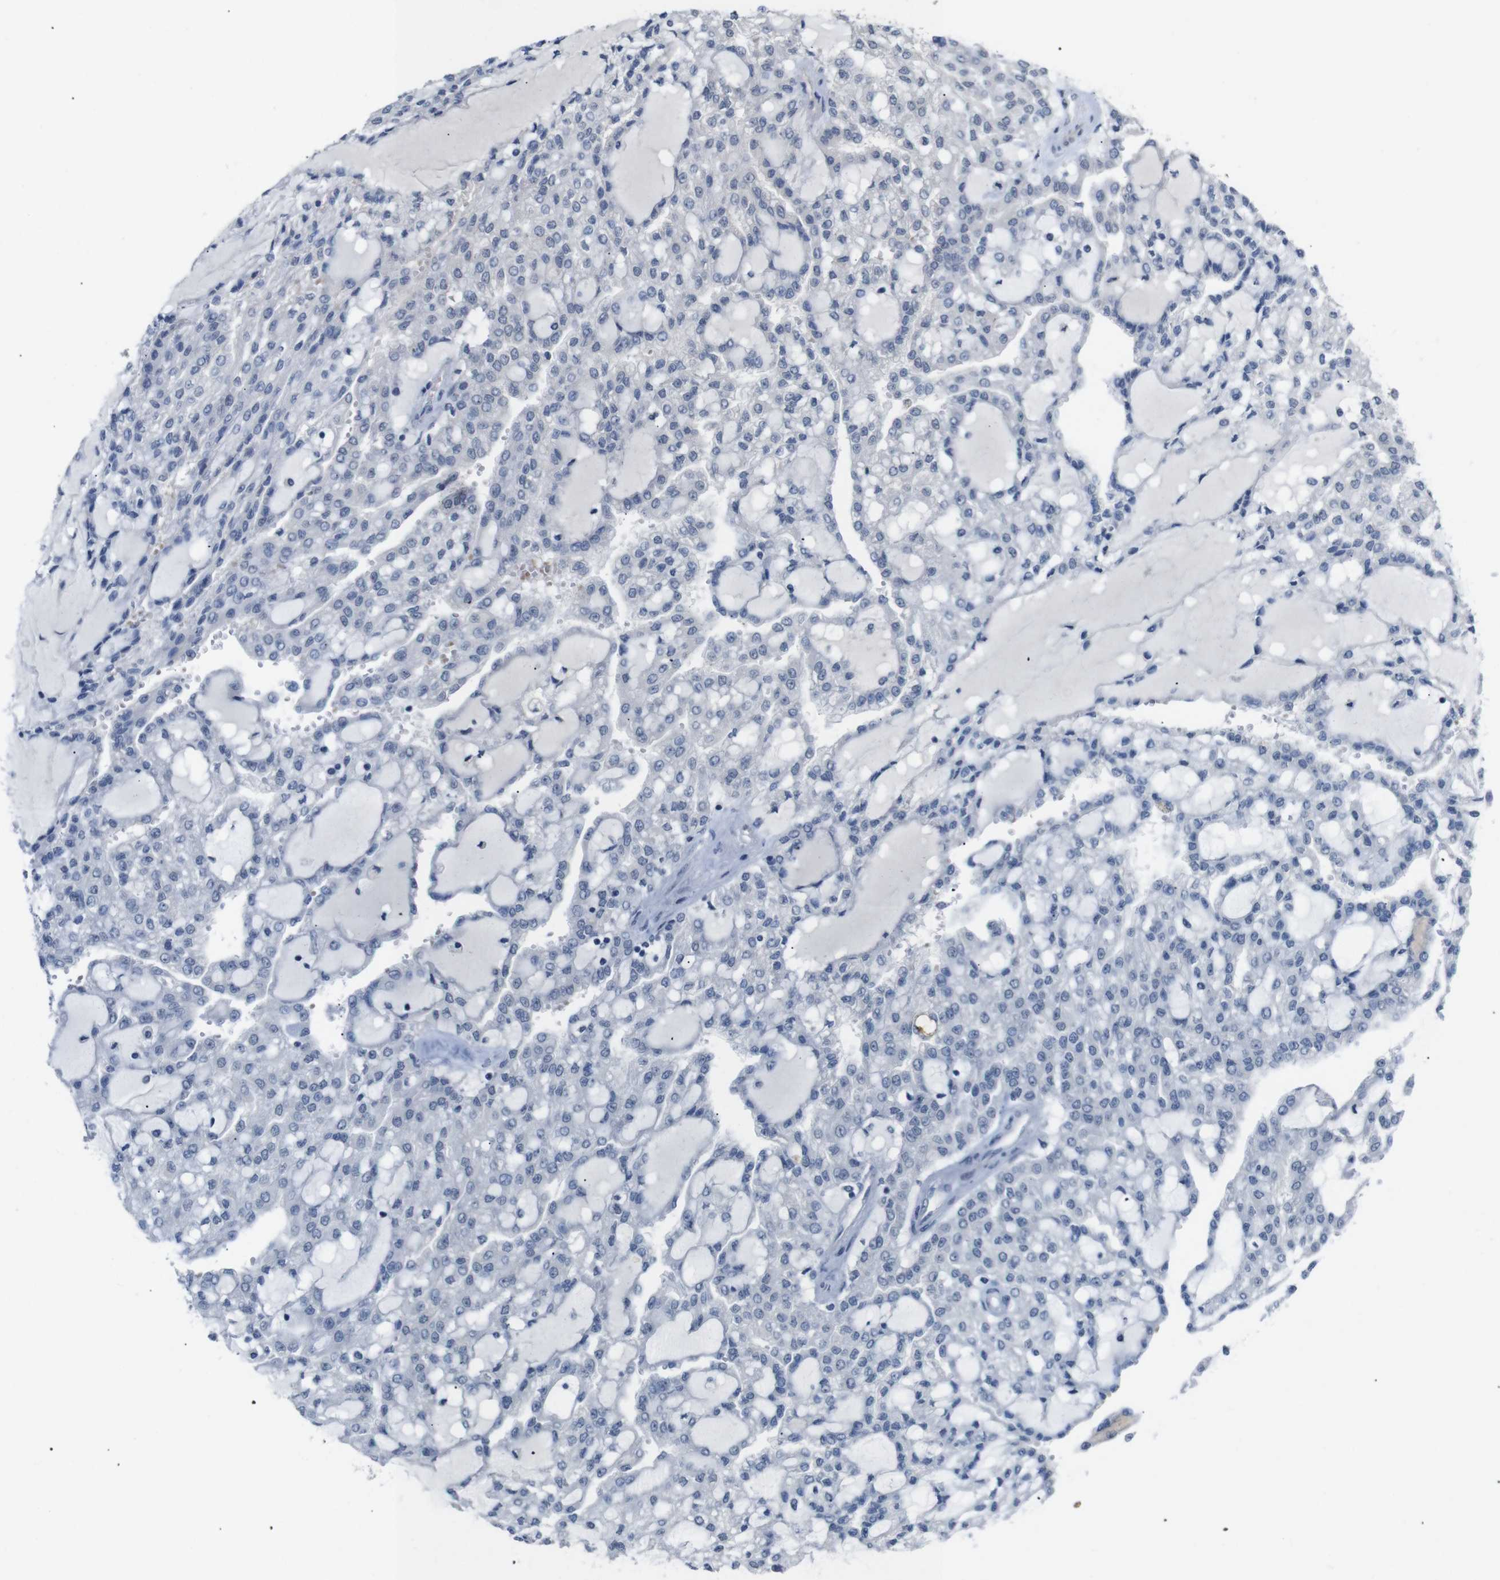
{"staining": {"intensity": "negative", "quantity": "none", "location": "none"}, "tissue": "renal cancer", "cell_type": "Tumor cells", "image_type": "cancer", "snomed": [{"axis": "morphology", "description": "Adenocarcinoma, NOS"}, {"axis": "topography", "description": "Kidney"}], "caption": "The immunohistochemistry (IHC) photomicrograph has no significant positivity in tumor cells of adenocarcinoma (renal) tissue.", "gene": "CHRM5", "patient": {"sex": "male", "age": 63}}